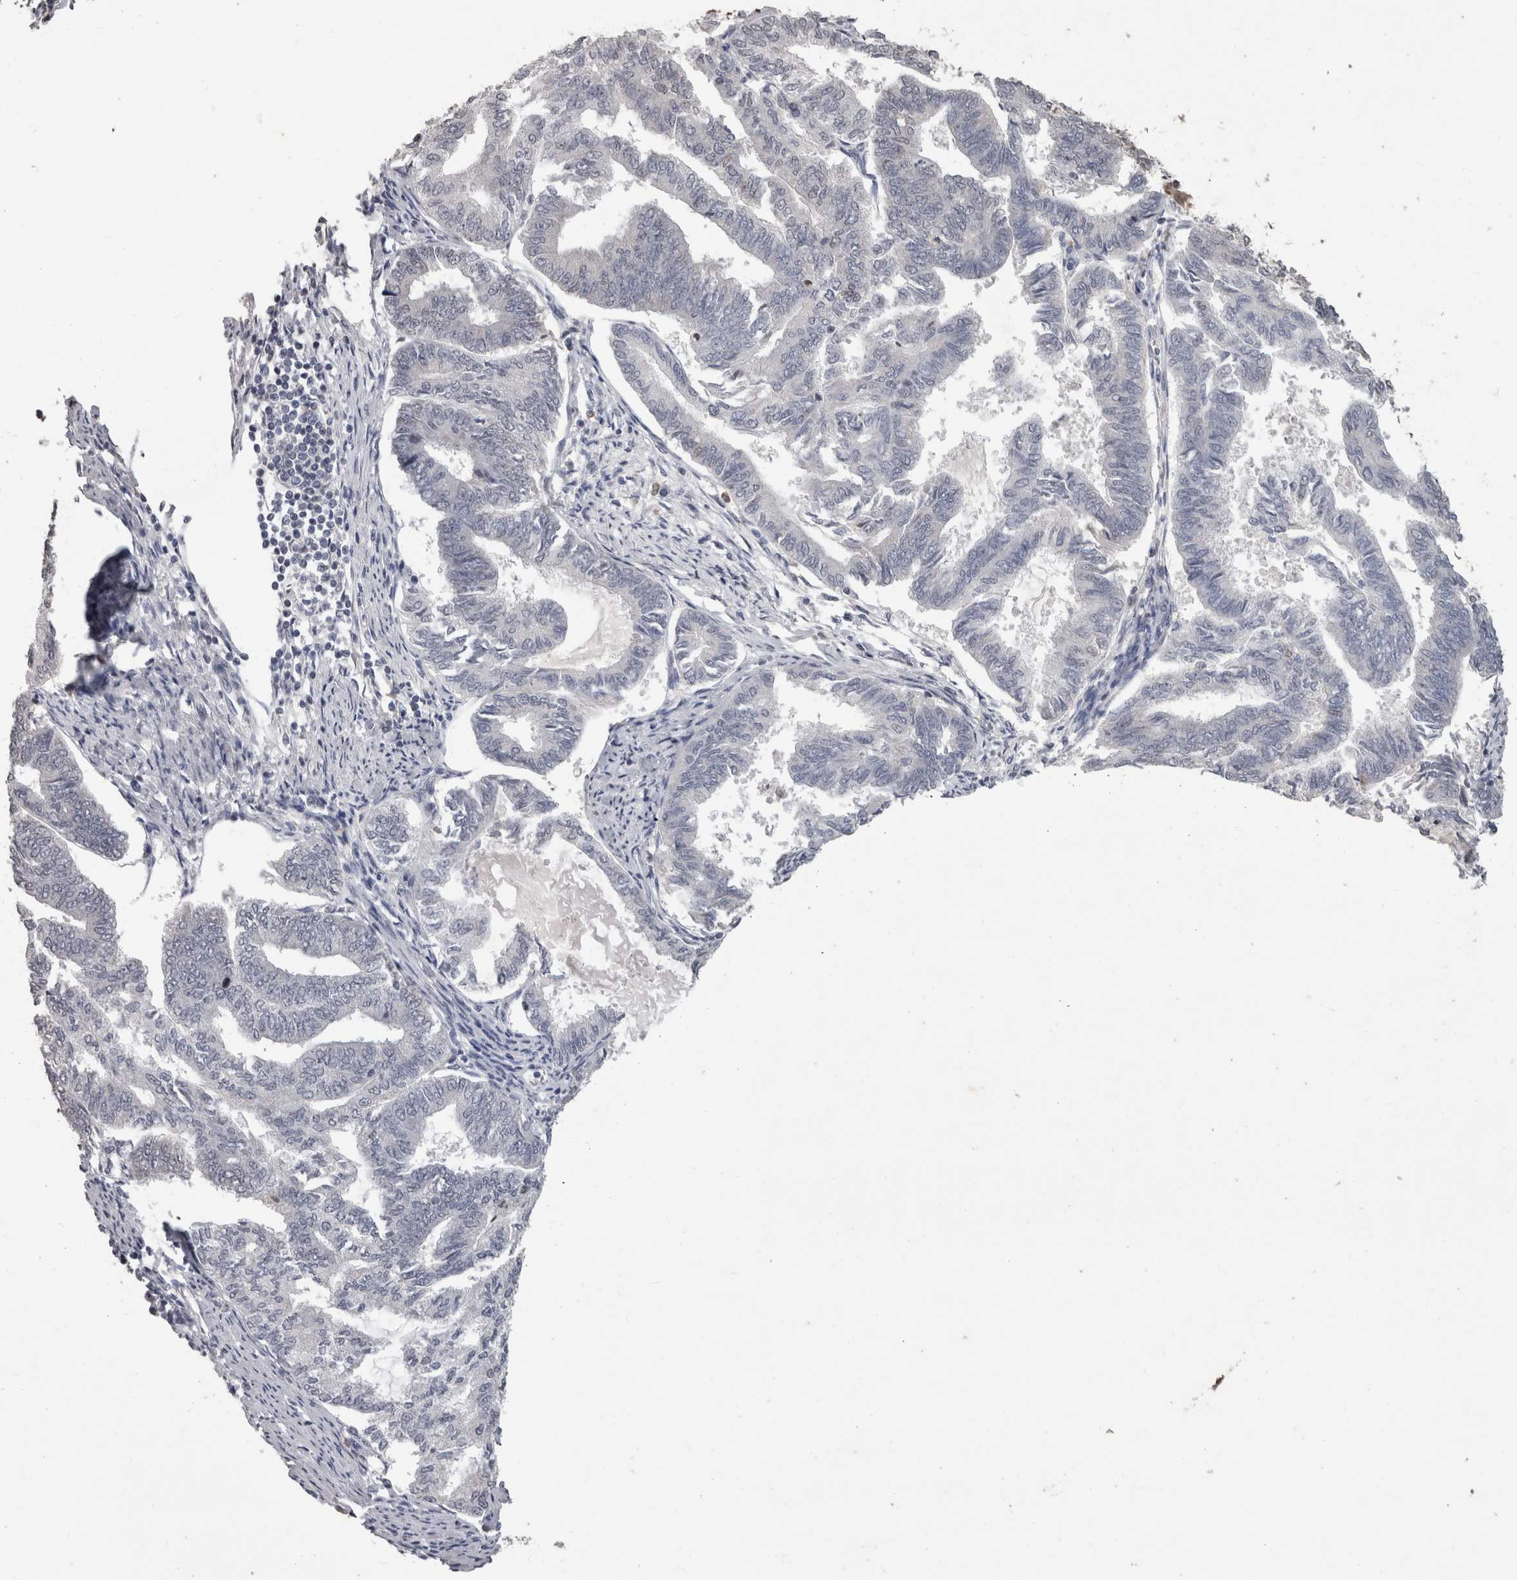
{"staining": {"intensity": "weak", "quantity": "<25%", "location": "nuclear"}, "tissue": "endometrial cancer", "cell_type": "Tumor cells", "image_type": "cancer", "snomed": [{"axis": "morphology", "description": "Adenocarcinoma, NOS"}, {"axis": "topography", "description": "Endometrium"}], "caption": "Tumor cells are negative for brown protein staining in endometrial cancer.", "gene": "DDX17", "patient": {"sex": "female", "age": 86}}